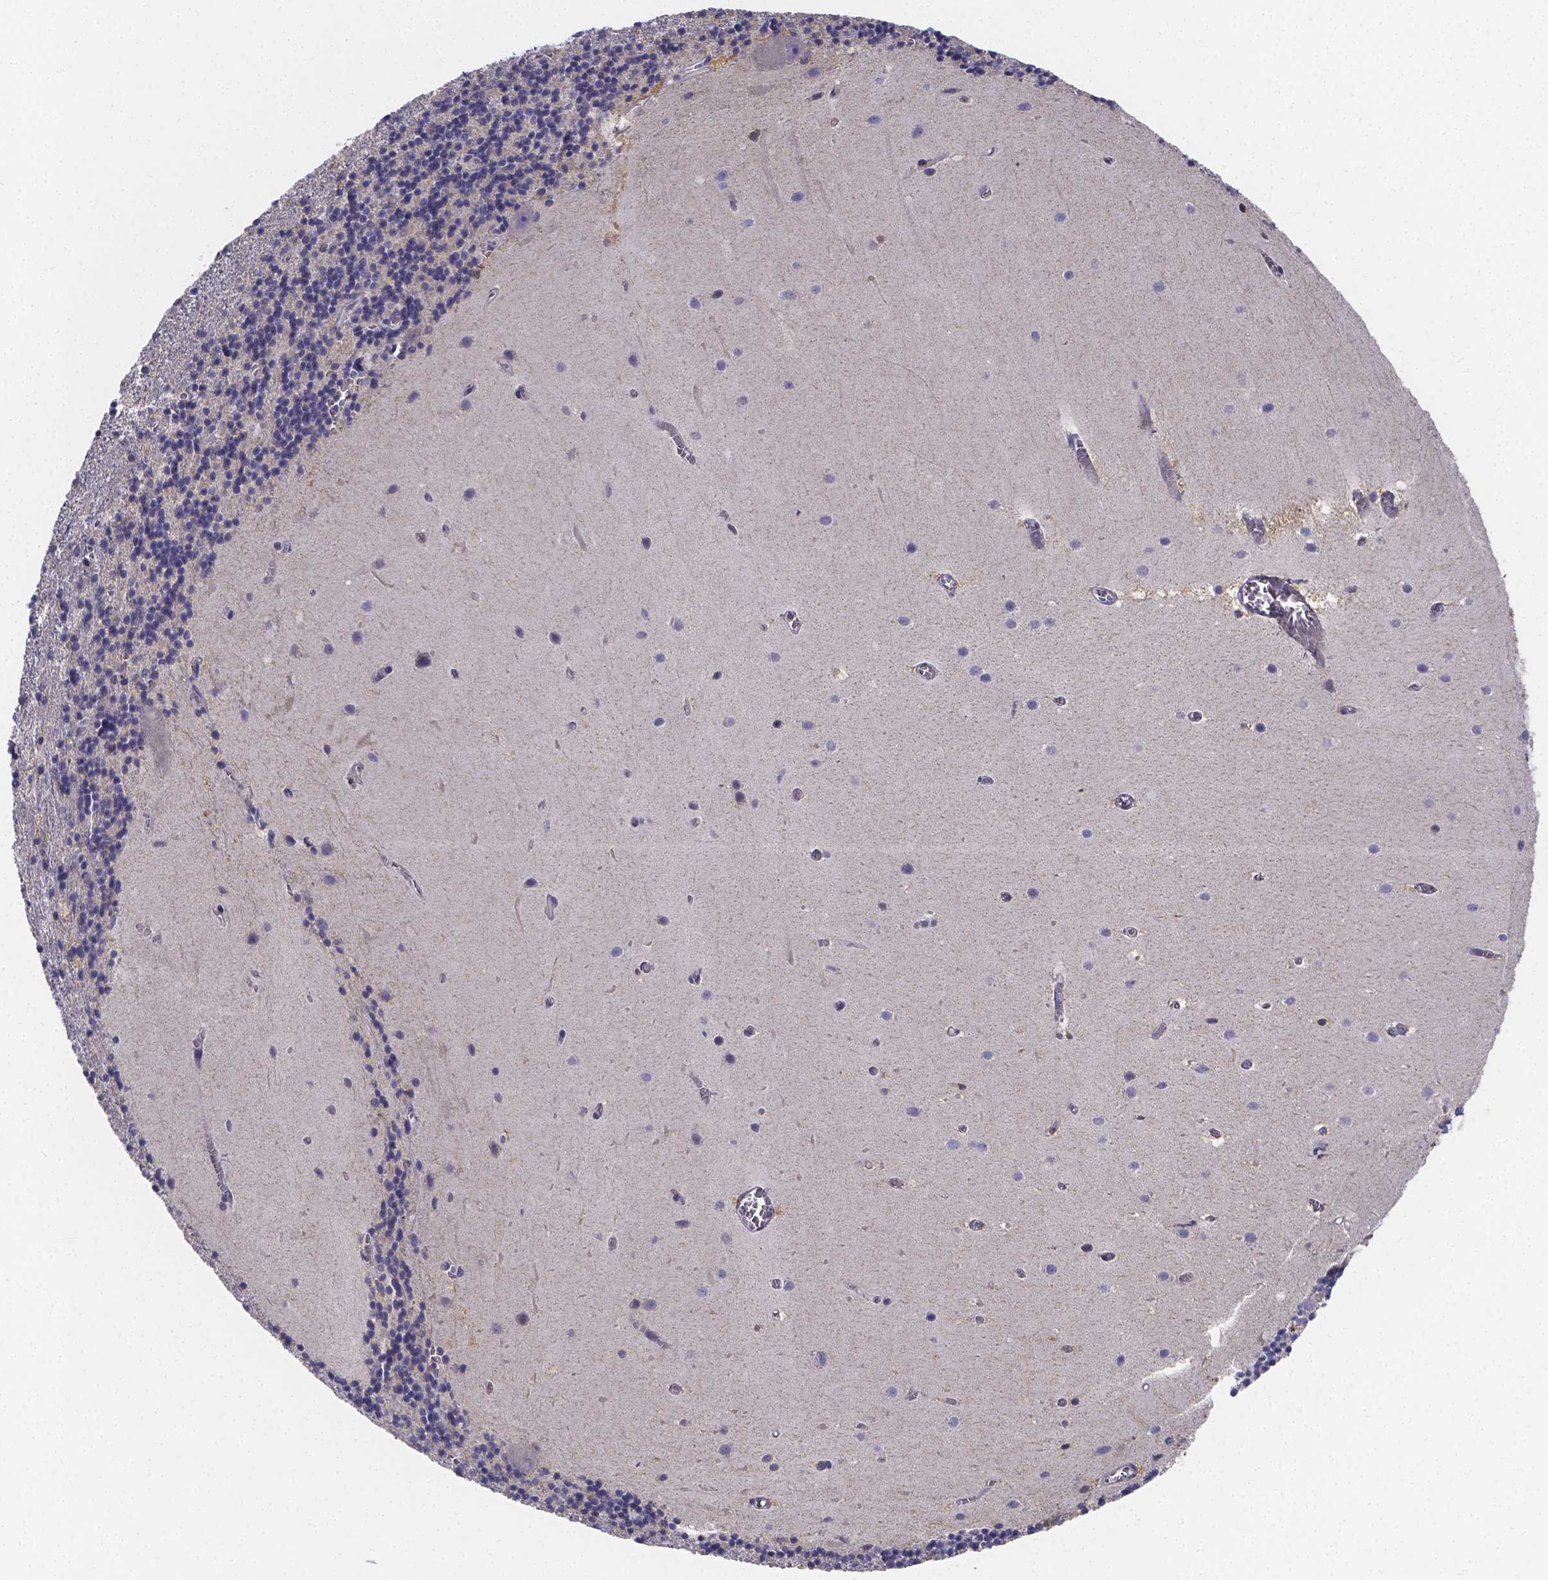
{"staining": {"intensity": "negative", "quantity": "none", "location": "none"}, "tissue": "cerebellum", "cell_type": "Cells in granular layer", "image_type": "normal", "snomed": [{"axis": "morphology", "description": "Normal tissue, NOS"}, {"axis": "topography", "description": "Cerebellum"}], "caption": "This is an immunohistochemistry micrograph of unremarkable cerebellum. There is no positivity in cells in granular layer.", "gene": "RERG", "patient": {"sex": "male", "age": 70}}